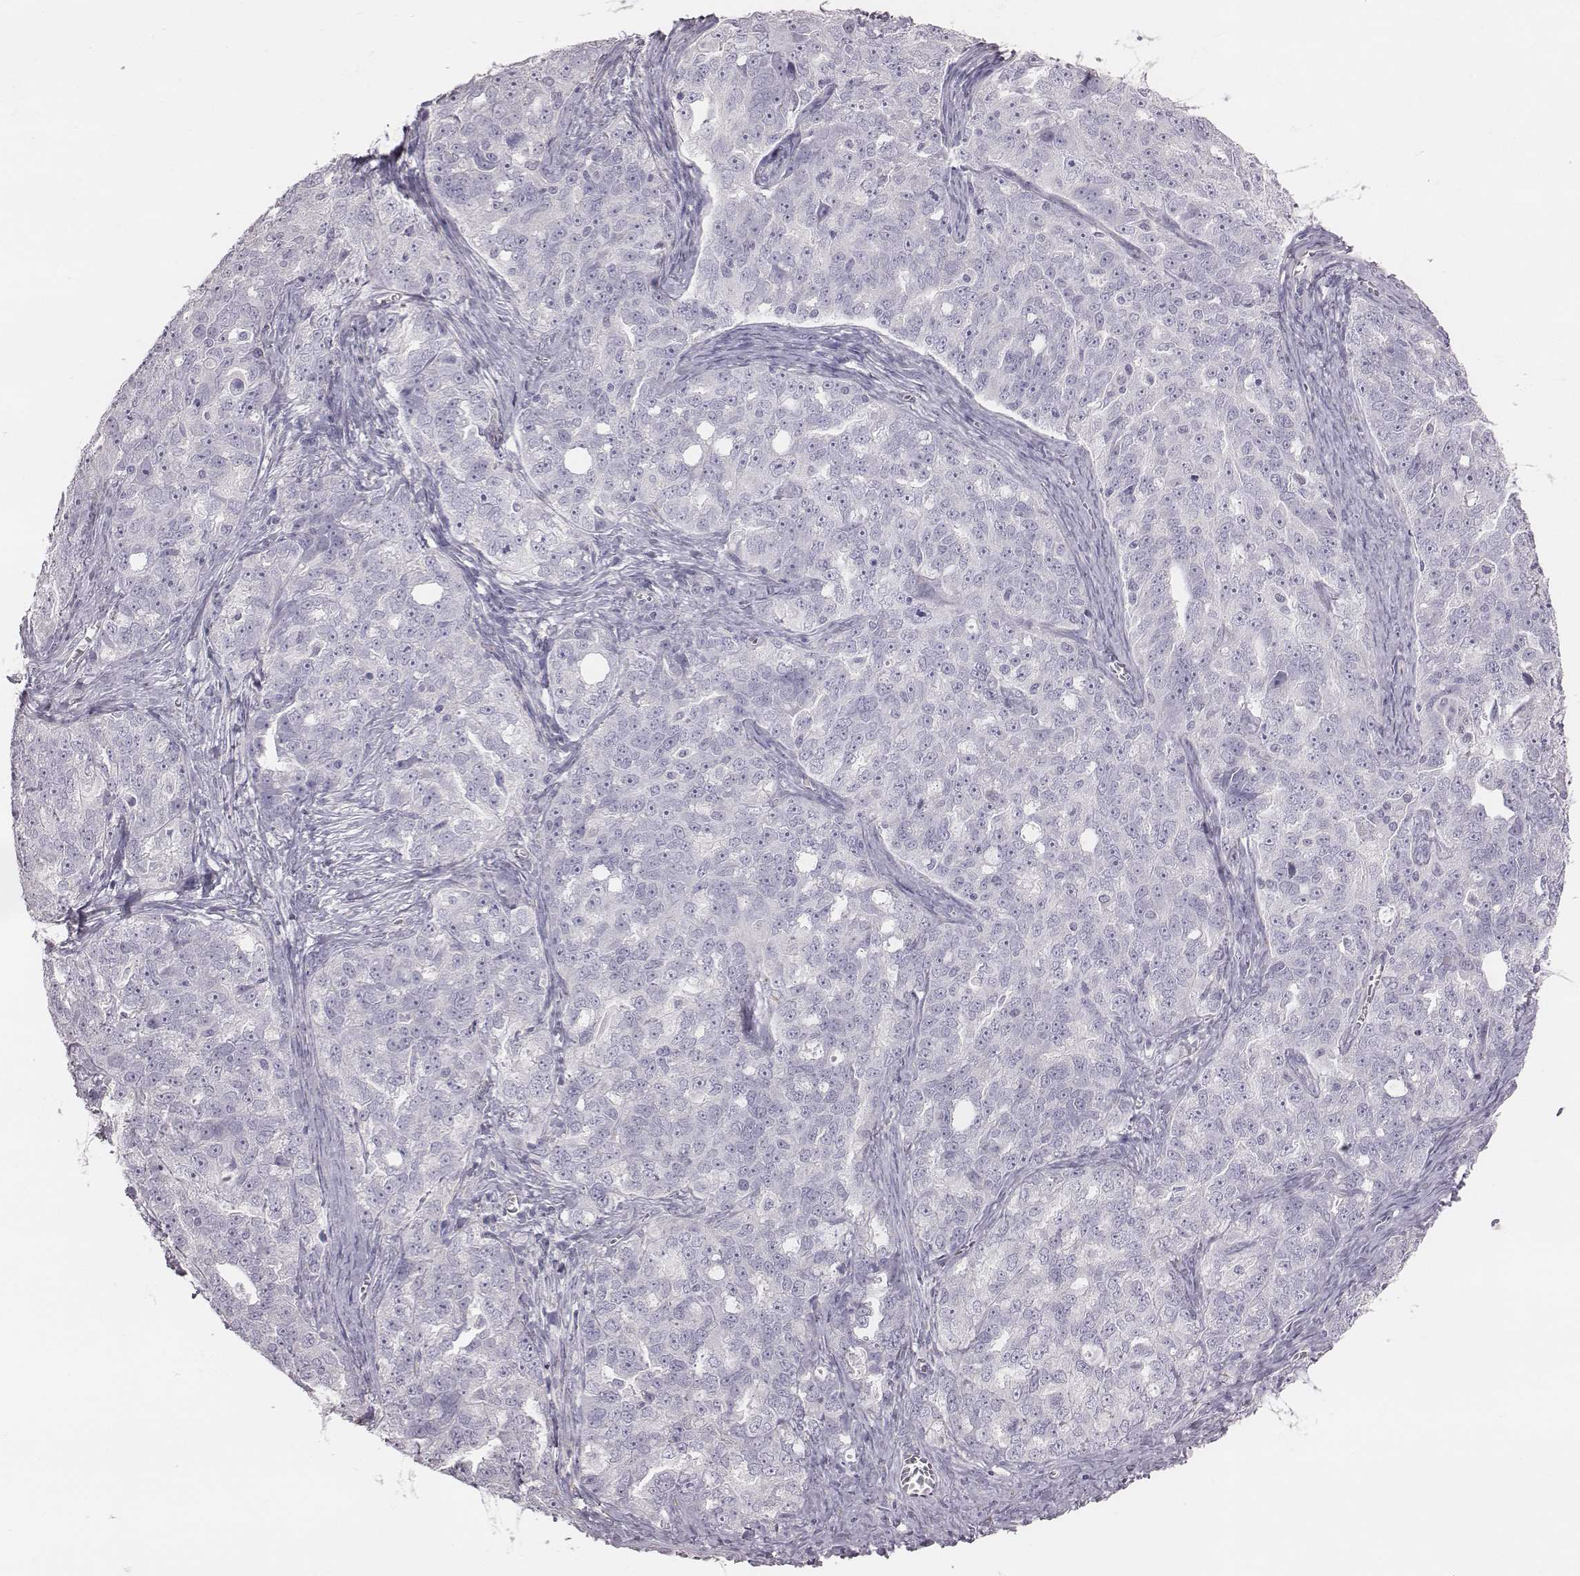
{"staining": {"intensity": "negative", "quantity": "none", "location": "none"}, "tissue": "ovarian cancer", "cell_type": "Tumor cells", "image_type": "cancer", "snomed": [{"axis": "morphology", "description": "Cystadenocarcinoma, serous, NOS"}, {"axis": "topography", "description": "Ovary"}], "caption": "Serous cystadenocarcinoma (ovarian) was stained to show a protein in brown. There is no significant expression in tumor cells.", "gene": "C6orf58", "patient": {"sex": "female", "age": 51}}